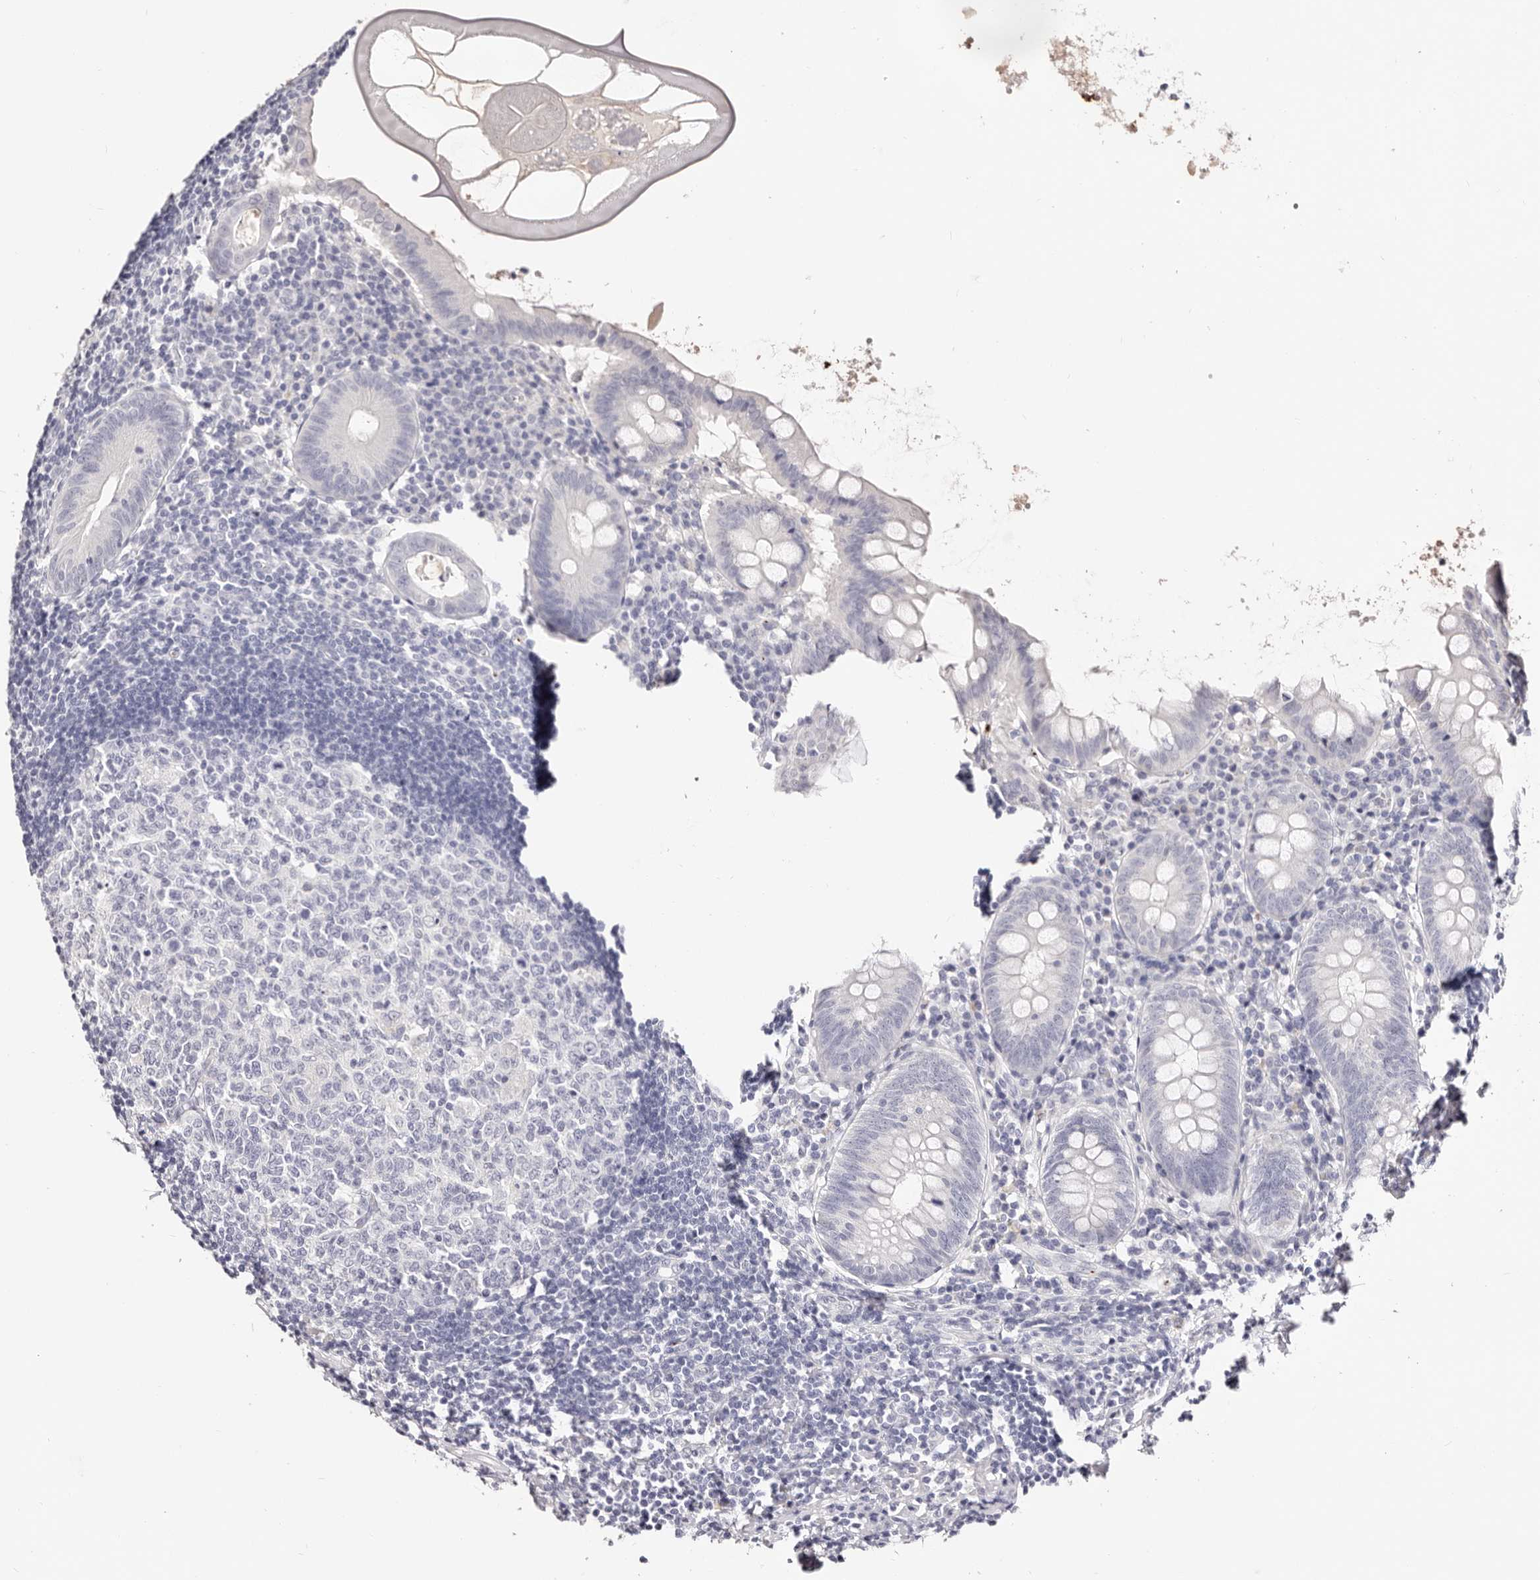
{"staining": {"intensity": "negative", "quantity": "none", "location": "none"}, "tissue": "appendix", "cell_type": "Glandular cells", "image_type": "normal", "snomed": [{"axis": "morphology", "description": "Normal tissue, NOS"}, {"axis": "topography", "description": "Appendix"}], "caption": "Immunohistochemistry histopathology image of normal appendix stained for a protein (brown), which demonstrates no staining in glandular cells. (DAB immunohistochemistry visualized using brightfield microscopy, high magnification).", "gene": "PF4", "patient": {"sex": "female", "age": 54}}